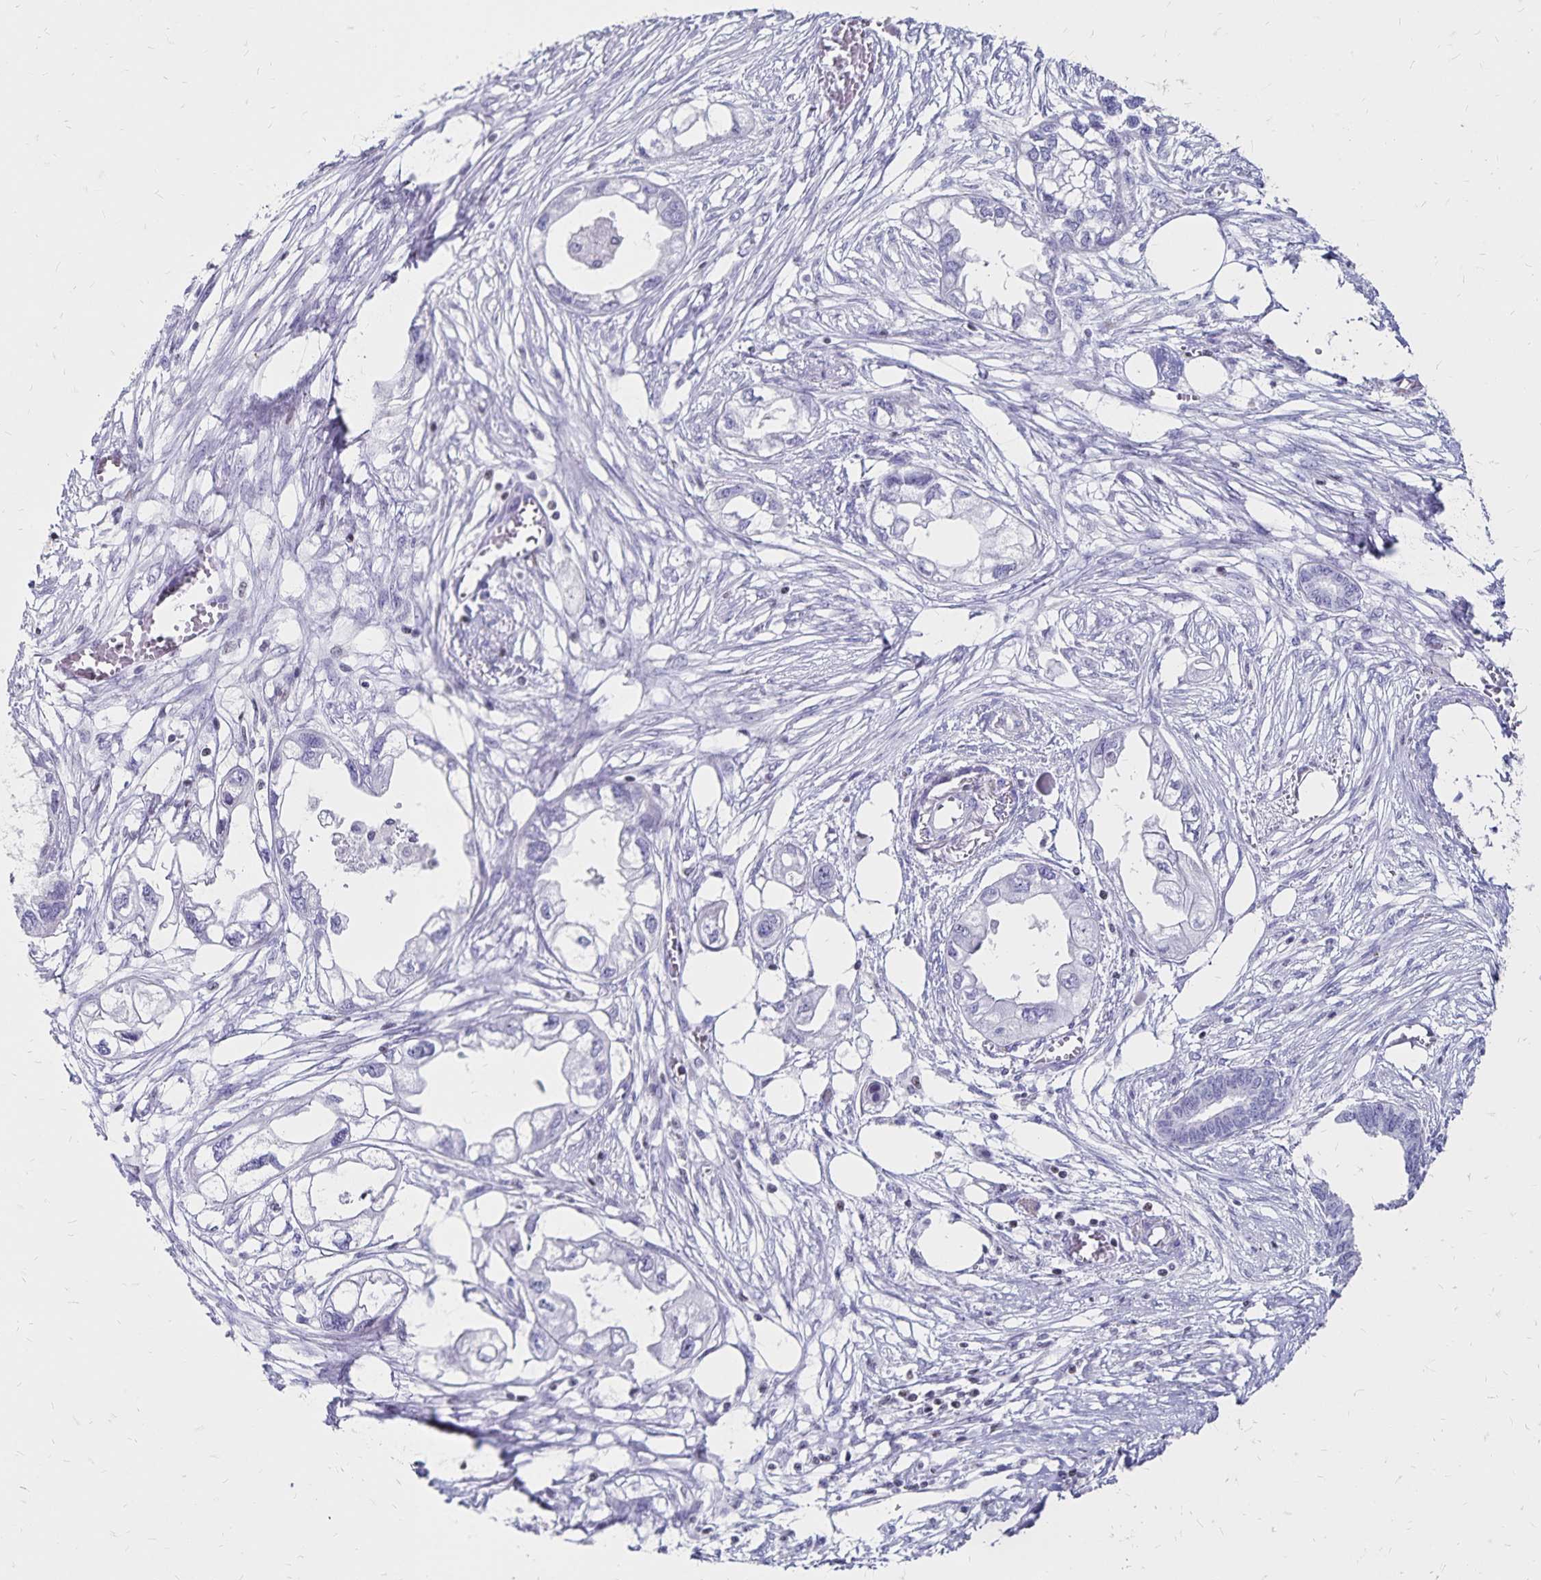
{"staining": {"intensity": "negative", "quantity": "none", "location": "none"}, "tissue": "endometrial cancer", "cell_type": "Tumor cells", "image_type": "cancer", "snomed": [{"axis": "morphology", "description": "Adenocarcinoma, NOS"}, {"axis": "morphology", "description": "Adenocarcinoma, metastatic, NOS"}, {"axis": "topography", "description": "Adipose tissue"}, {"axis": "topography", "description": "Endometrium"}], "caption": "A high-resolution histopathology image shows immunohistochemistry (IHC) staining of endometrial metastatic adenocarcinoma, which demonstrates no significant positivity in tumor cells.", "gene": "IKZF1", "patient": {"sex": "female", "age": 67}}